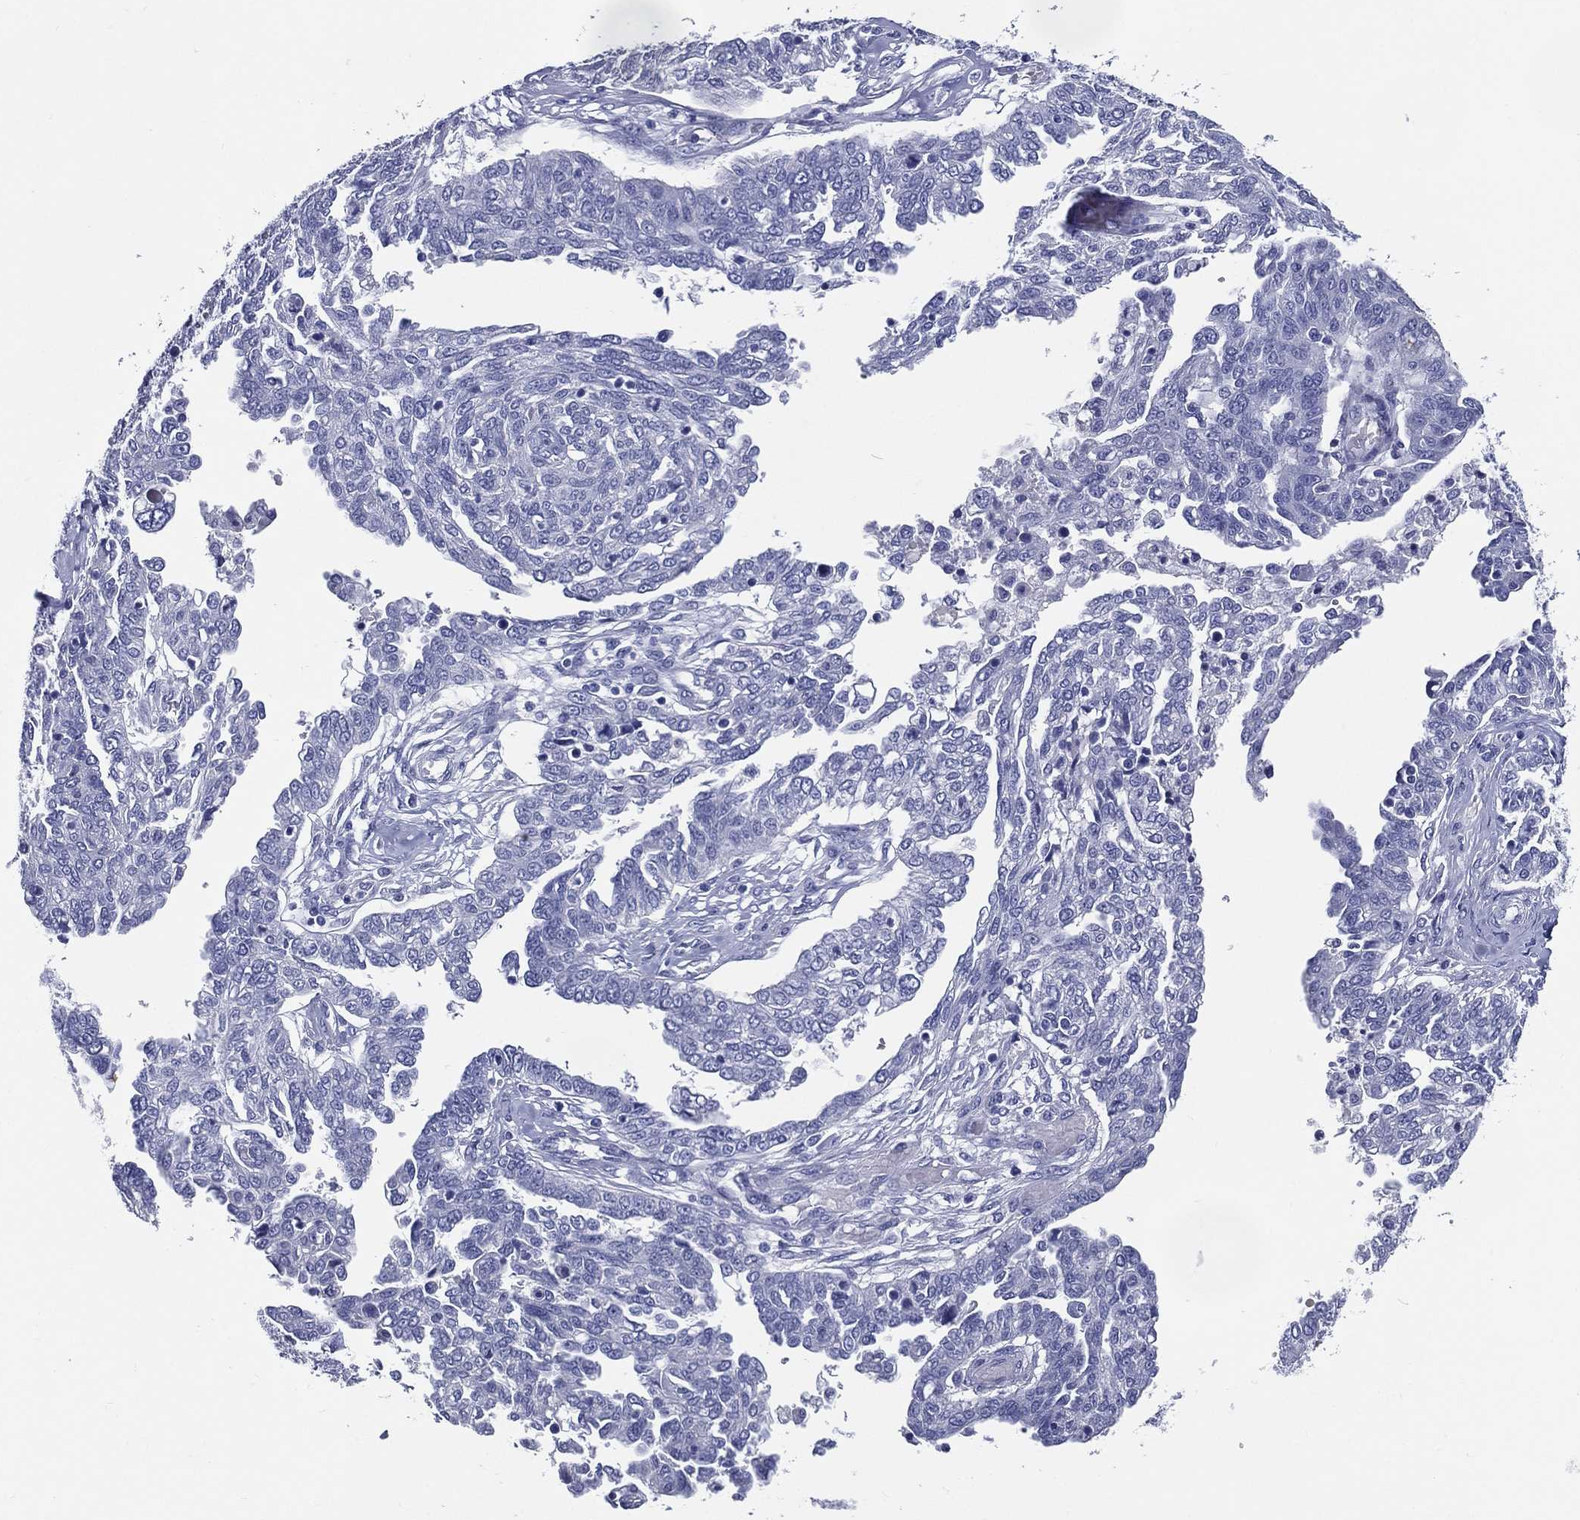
{"staining": {"intensity": "negative", "quantity": "none", "location": "none"}, "tissue": "ovarian cancer", "cell_type": "Tumor cells", "image_type": "cancer", "snomed": [{"axis": "morphology", "description": "Cystadenocarcinoma, serous, NOS"}, {"axis": "topography", "description": "Ovary"}], "caption": "There is no significant expression in tumor cells of ovarian cancer (serous cystadenocarcinoma). (IHC, brightfield microscopy, high magnification).", "gene": "ACE2", "patient": {"sex": "female", "age": 67}}